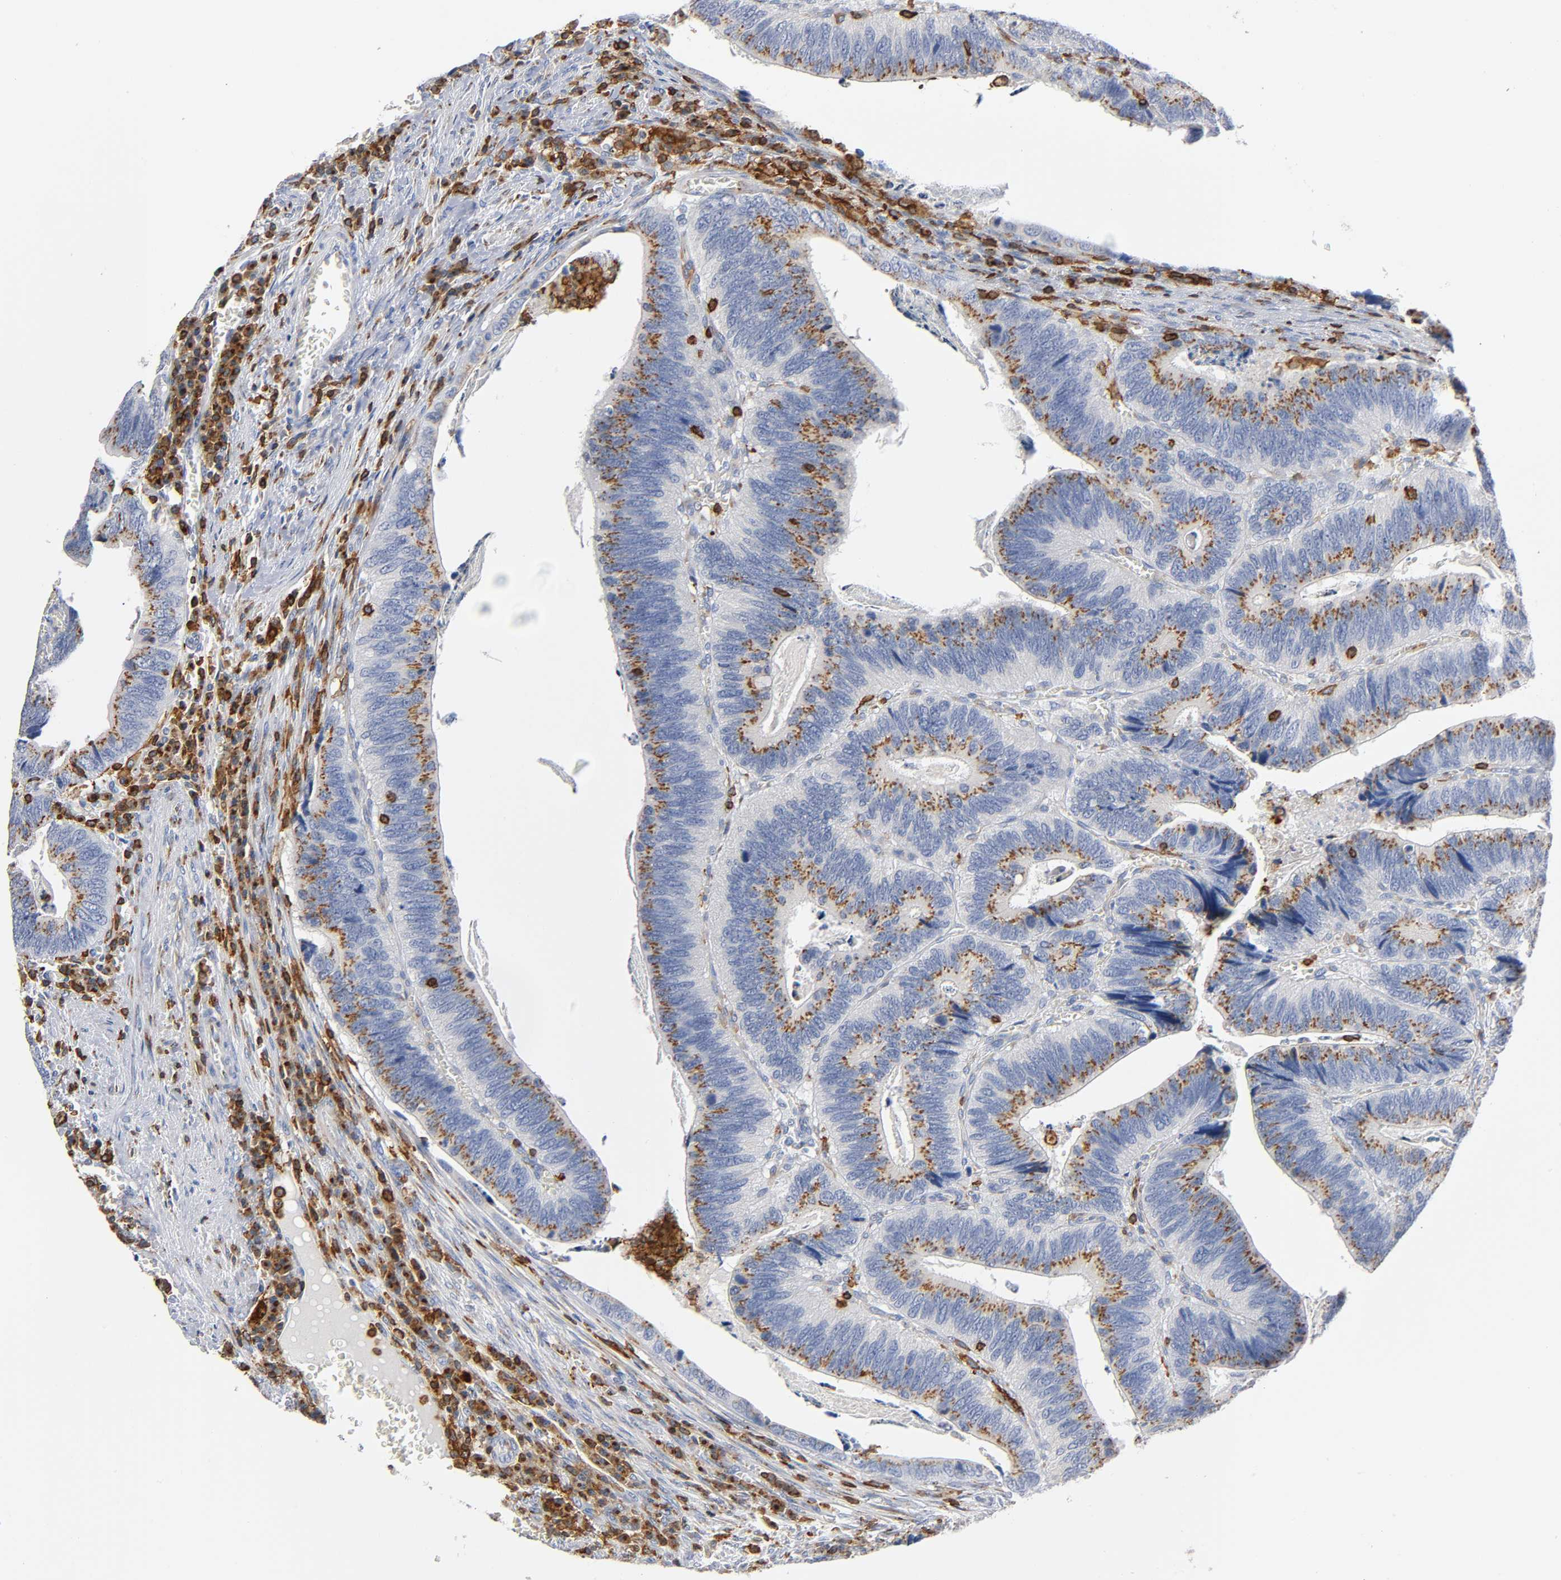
{"staining": {"intensity": "moderate", "quantity": ">75%", "location": "cytoplasmic/membranous"}, "tissue": "colorectal cancer", "cell_type": "Tumor cells", "image_type": "cancer", "snomed": [{"axis": "morphology", "description": "Adenocarcinoma, NOS"}, {"axis": "topography", "description": "Colon"}], "caption": "Adenocarcinoma (colorectal) stained with a protein marker shows moderate staining in tumor cells.", "gene": "CAPN10", "patient": {"sex": "male", "age": 72}}